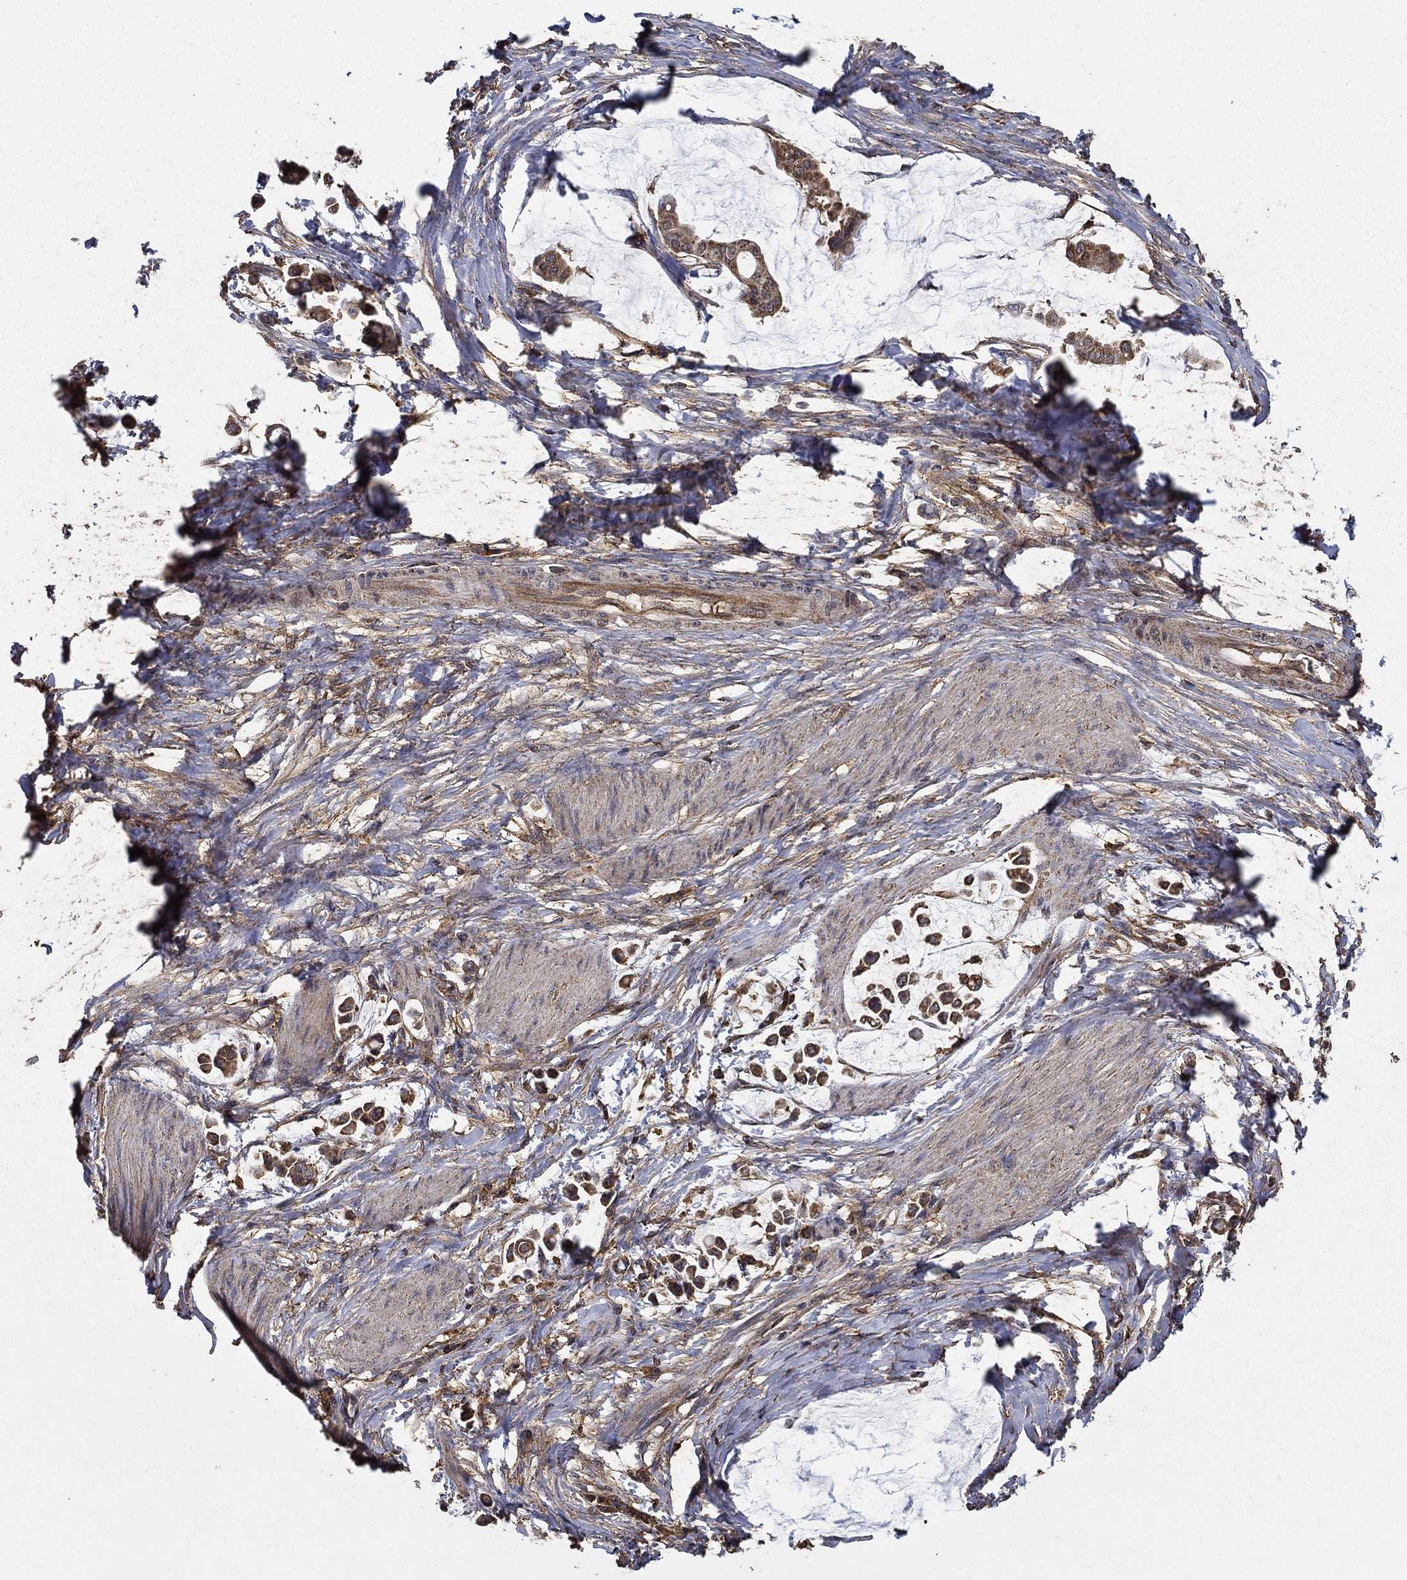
{"staining": {"intensity": "strong", "quantity": ">75%", "location": "cytoplasmic/membranous"}, "tissue": "stomach cancer", "cell_type": "Tumor cells", "image_type": "cancer", "snomed": [{"axis": "morphology", "description": "Adenocarcinoma, NOS"}, {"axis": "topography", "description": "Stomach"}], "caption": "High-power microscopy captured an IHC micrograph of stomach cancer (adenocarcinoma), revealing strong cytoplasmic/membranous positivity in approximately >75% of tumor cells. The protein is shown in brown color, while the nuclei are stained blue.", "gene": "IFRD1", "patient": {"sex": "male", "age": 82}}